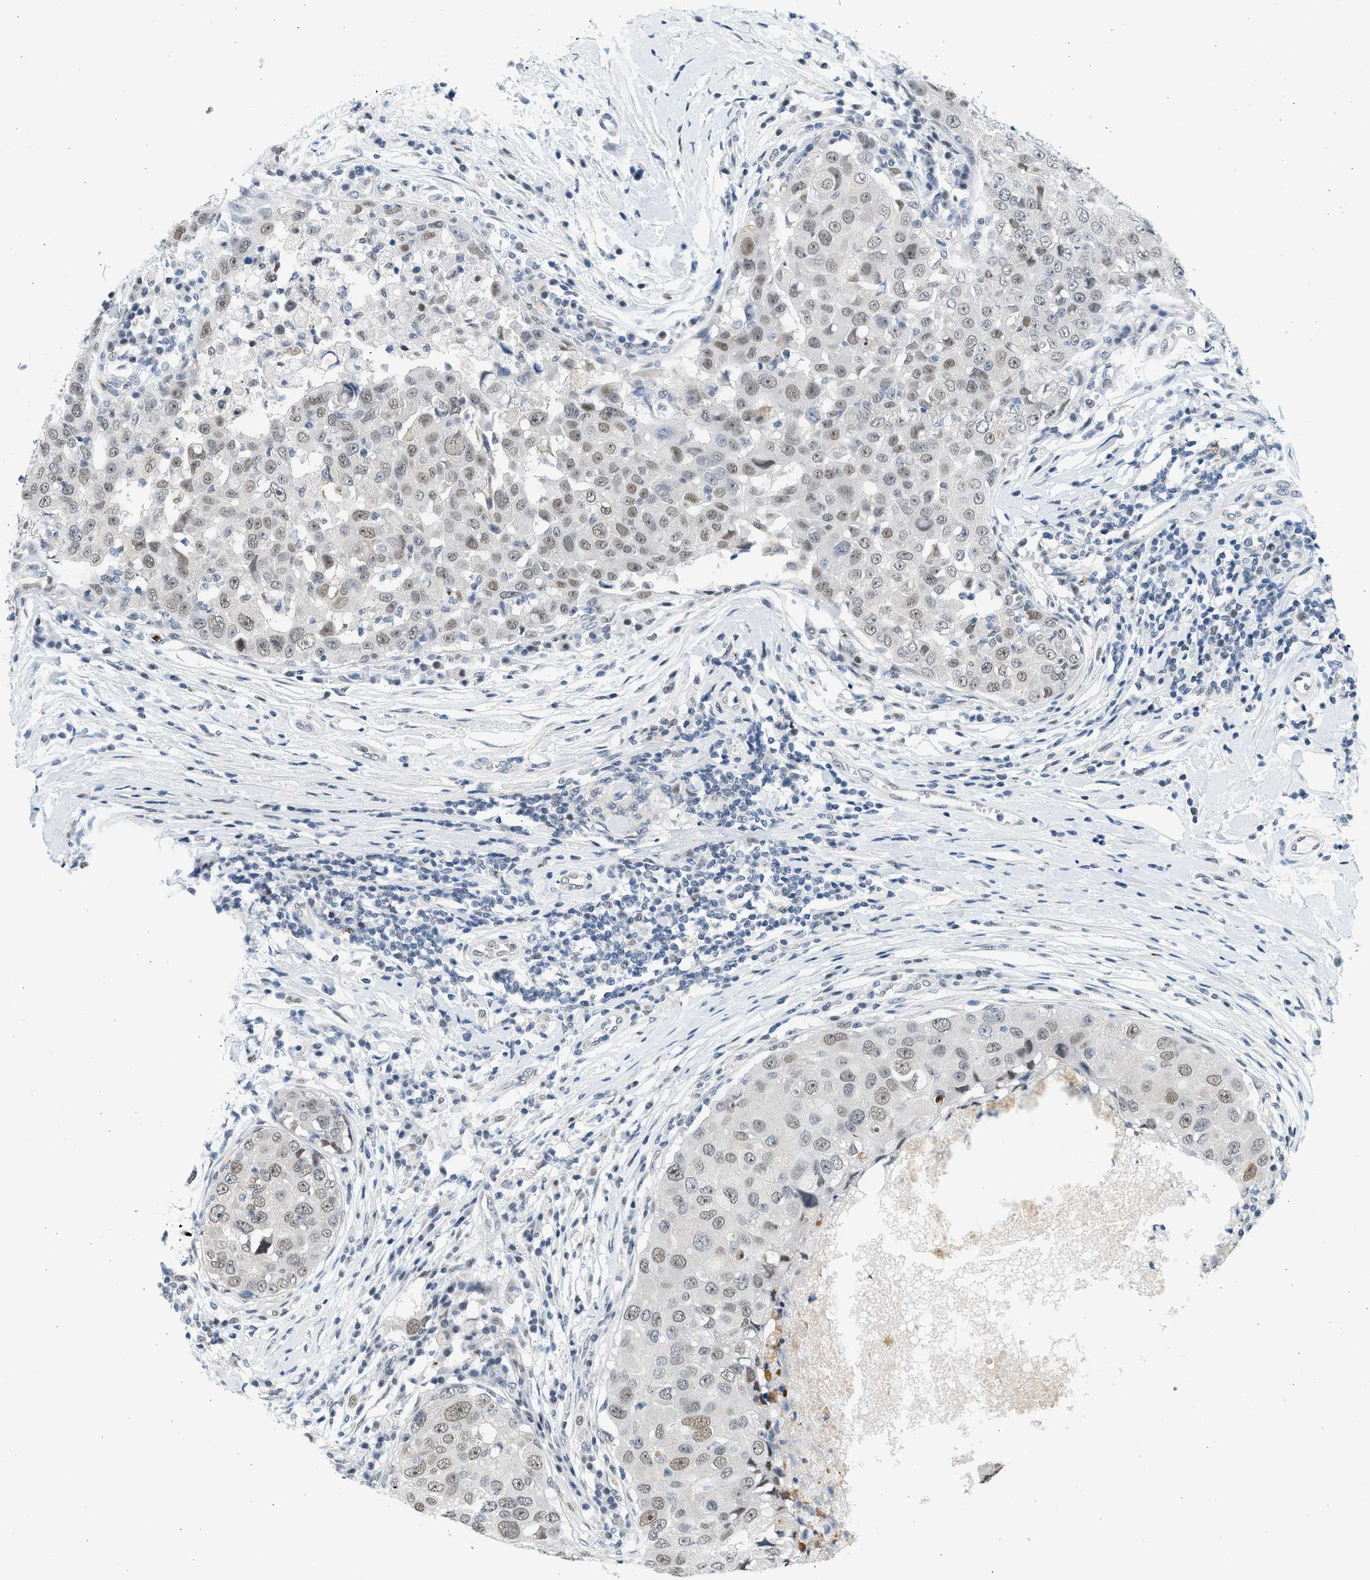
{"staining": {"intensity": "weak", "quantity": "25%-75%", "location": "nuclear"}, "tissue": "breast cancer", "cell_type": "Tumor cells", "image_type": "cancer", "snomed": [{"axis": "morphology", "description": "Duct carcinoma"}, {"axis": "topography", "description": "Breast"}], "caption": "An immunohistochemistry image of tumor tissue is shown. Protein staining in brown highlights weak nuclear positivity in breast infiltrating ductal carcinoma within tumor cells.", "gene": "HIPK1", "patient": {"sex": "female", "age": 27}}